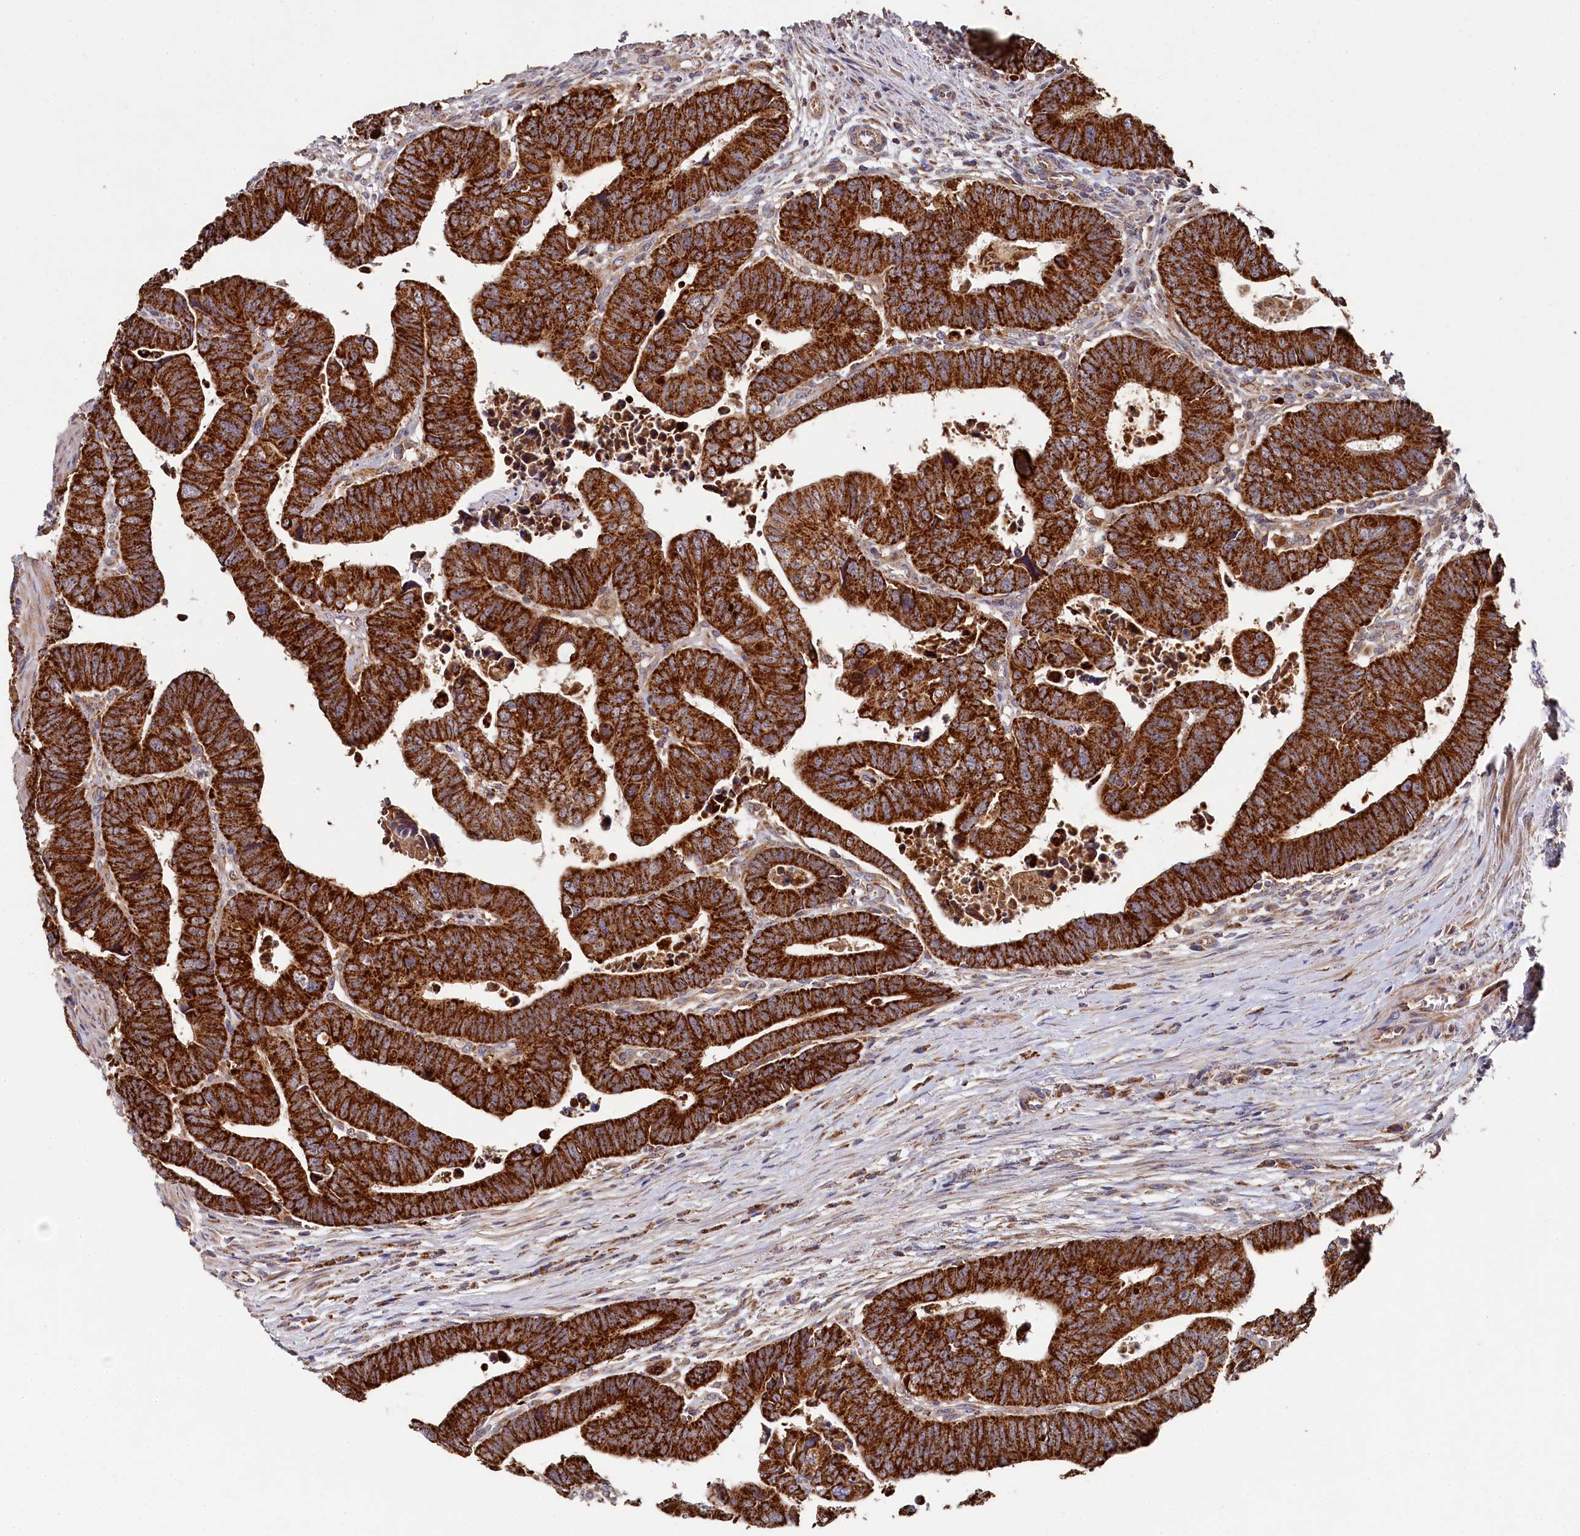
{"staining": {"intensity": "strong", "quantity": ">75%", "location": "cytoplasmic/membranous"}, "tissue": "colorectal cancer", "cell_type": "Tumor cells", "image_type": "cancer", "snomed": [{"axis": "morphology", "description": "Normal tissue, NOS"}, {"axis": "morphology", "description": "Adenocarcinoma, NOS"}, {"axis": "topography", "description": "Rectum"}], "caption": "Human colorectal cancer (adenocarcinoma) stained with a brown dye demonstrates strong cytoplasmic/membranous positive staining in about >75% of tumor cells.", "gene": "HAUS2", "patient": {"sex": "female", "age": 65}}